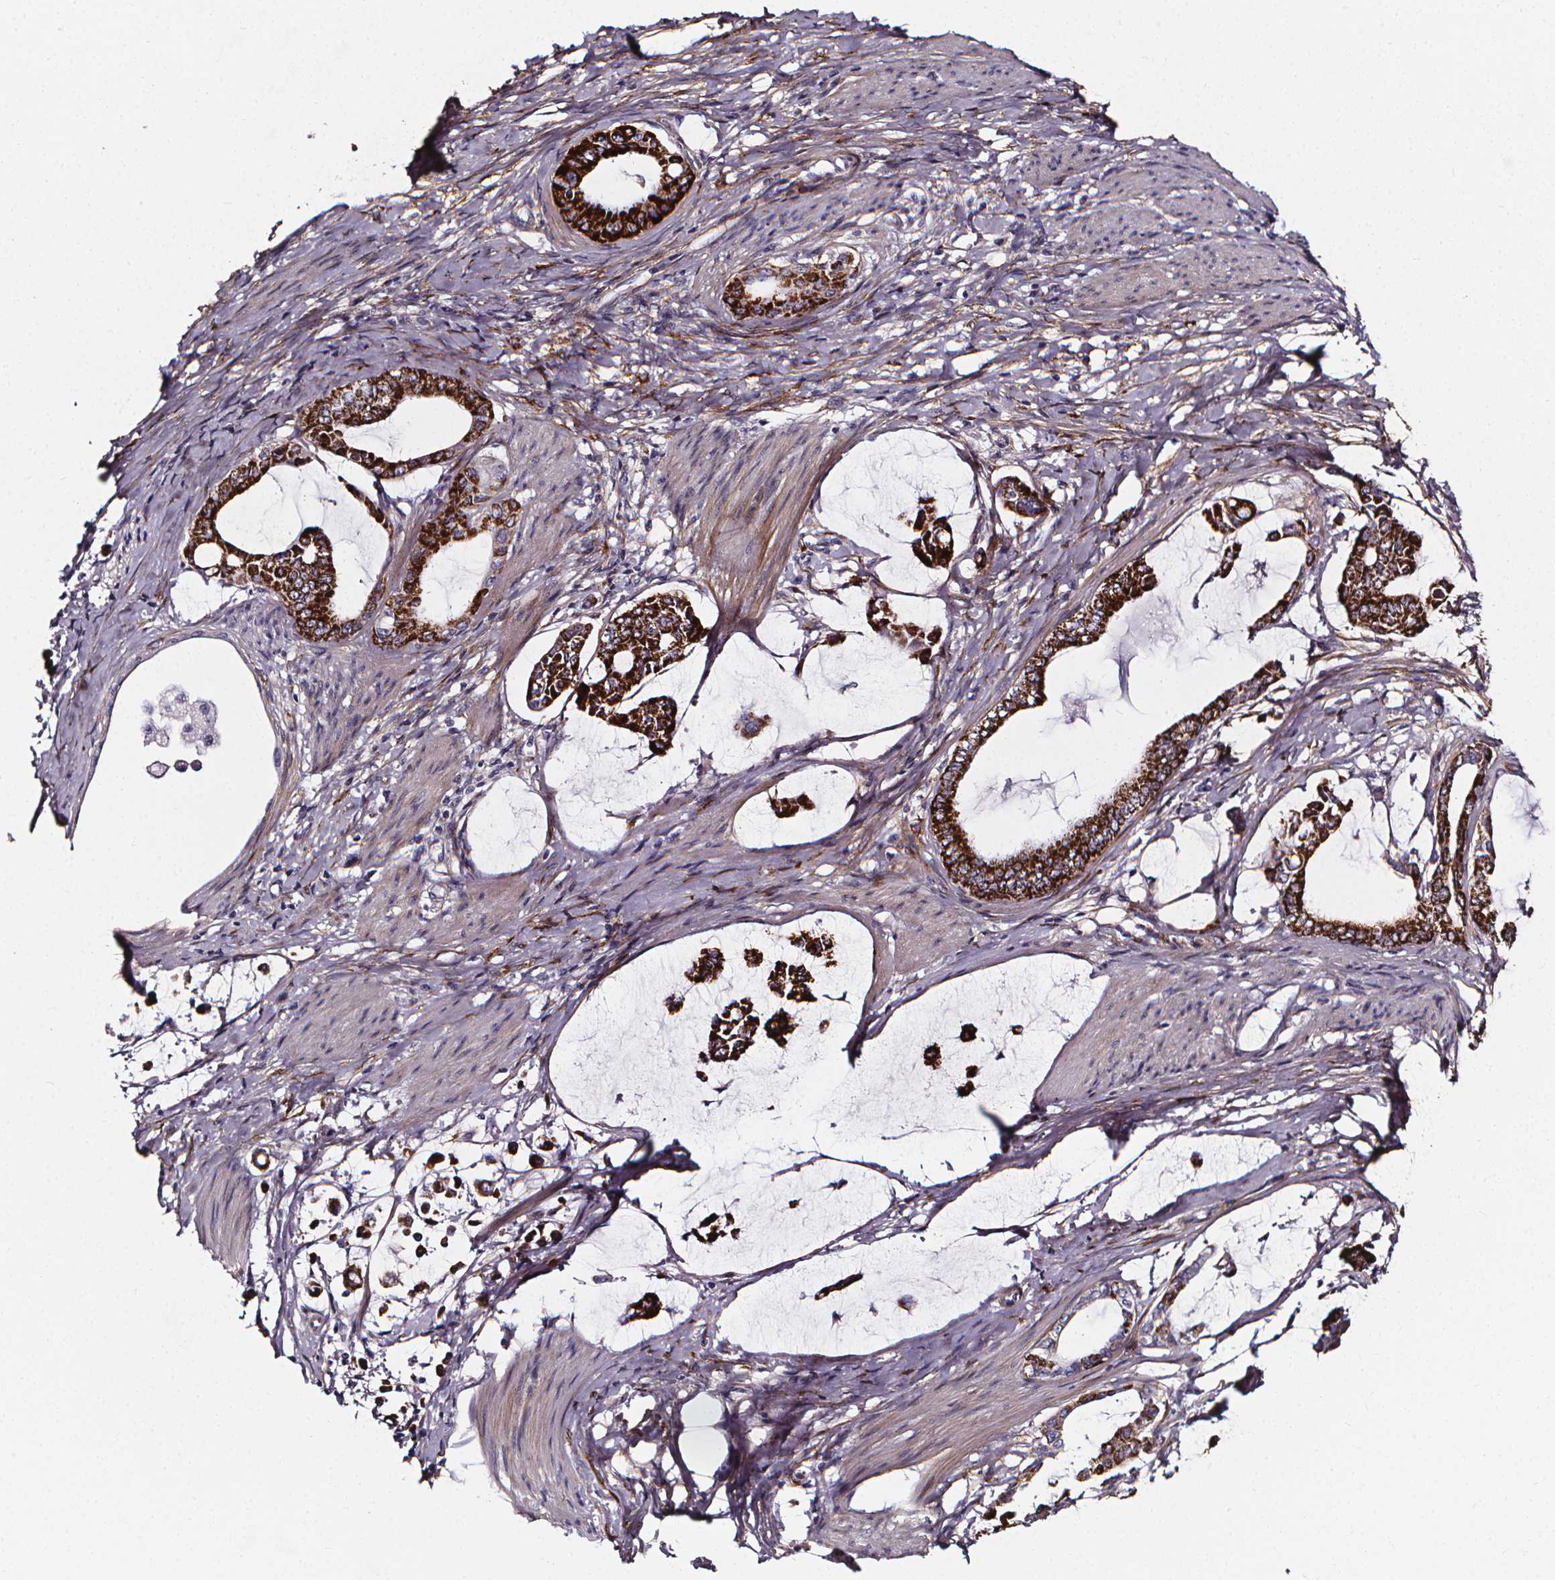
{"staining": {"intensity": "strong", "quantity": ">75%", "location": "cytoplasmic/membranous"}, "tissue": "stomach cancer", "cell_type": "Tumor cells", "image_type": "cancer", "snomed": [{"axis": "morphology", "description": "Adenocarcinoma, NOS"}, {"axis": "topography", "description": "Stomach"}], "caption": "About >75% of tumor cells in human adenocarcinoma (stomach) display strong cytoplasmic/membranous protein expression as visualized by brown immunohistochemical staining.", "gene": "AEBP1", "patient": {"sex": "male", "age": 82}}